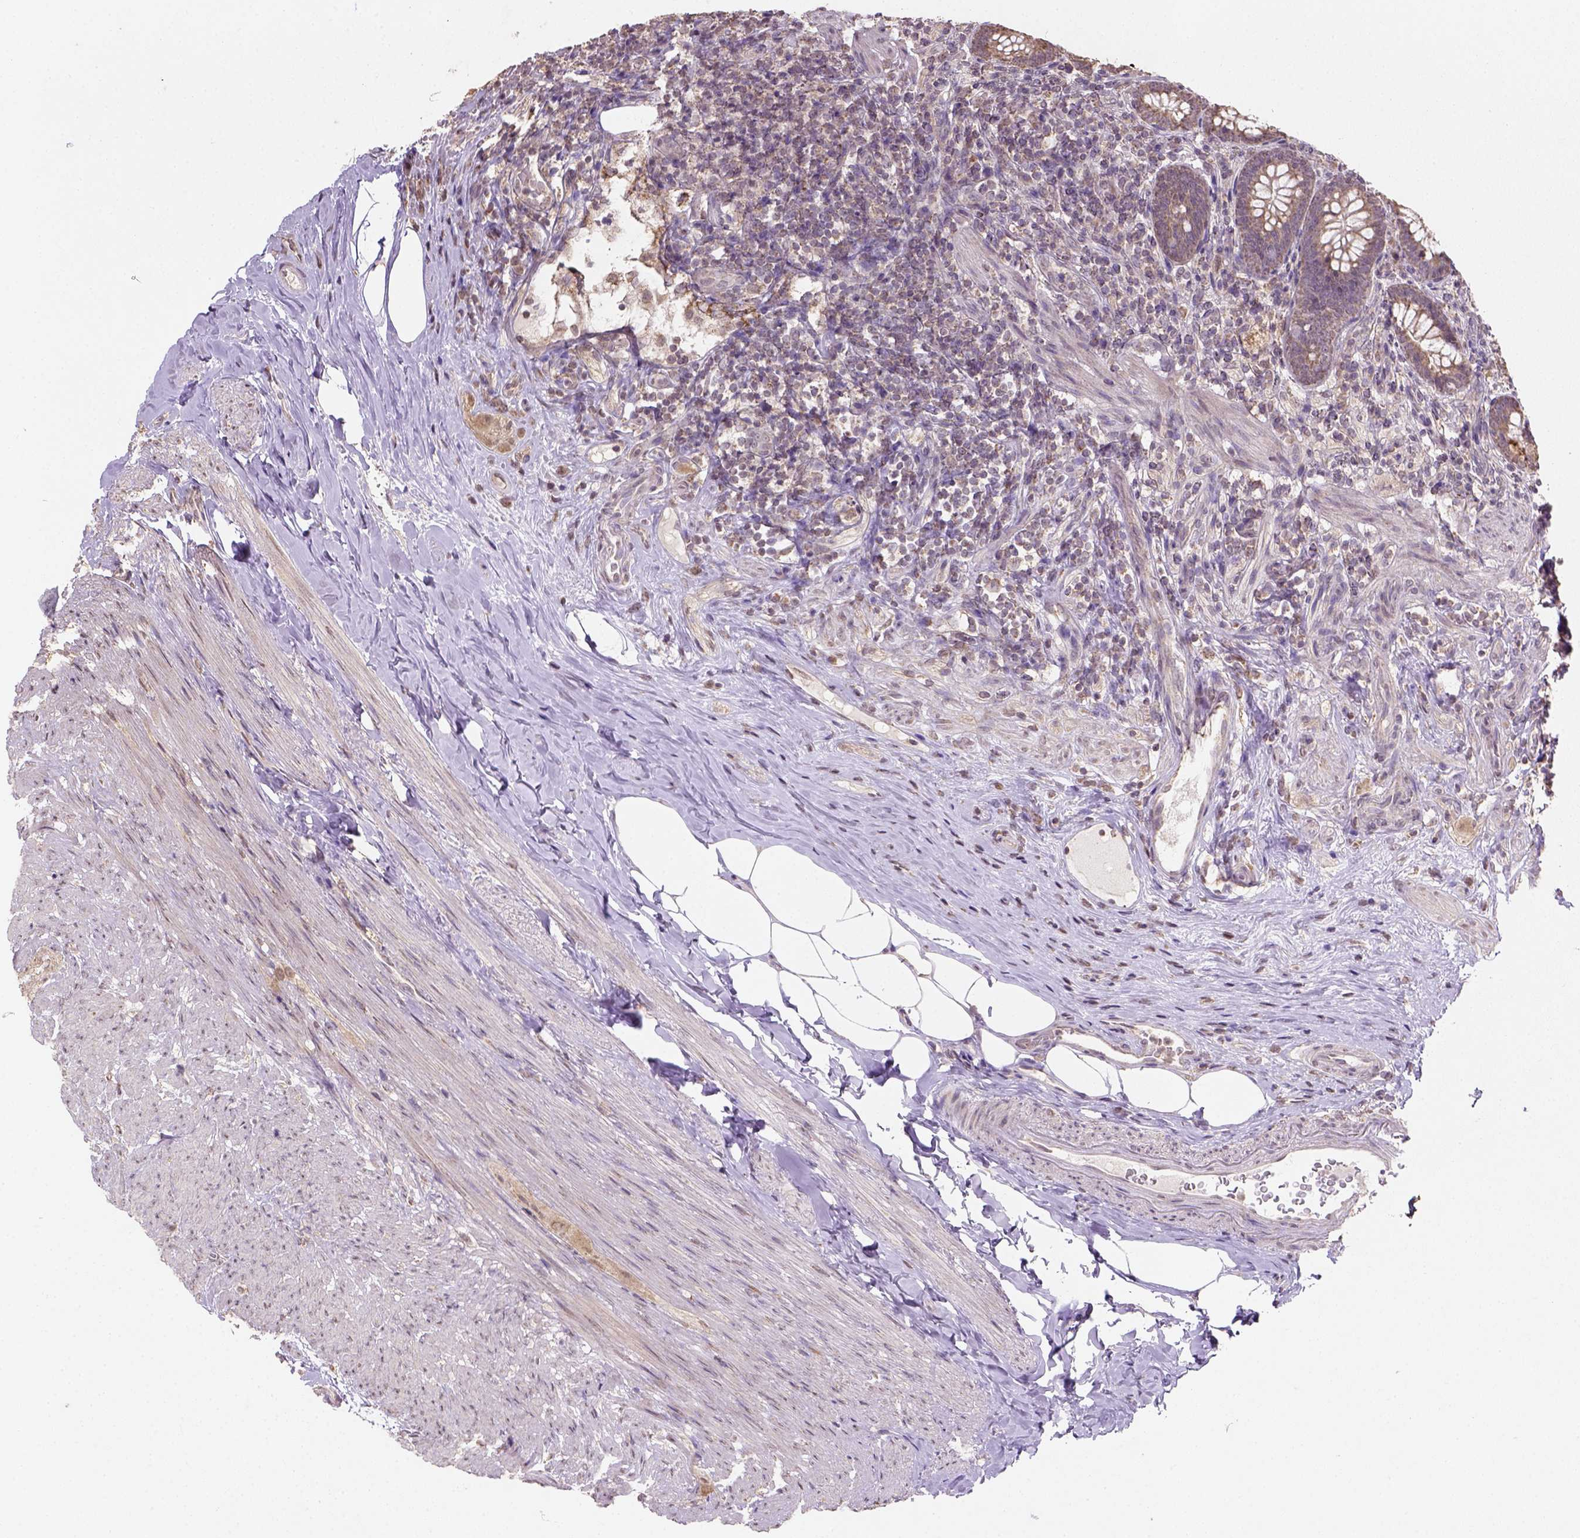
{"staining": {"intensity": "weak", "quantity": ">75%", "location": "cytoplasmic/membranous"}, "tissue": "appendix", "cell_type": "Glandular cells", "image_type": "normal", "snomed": [{"axis": "morphology", "description": "Normal tissue, NOS"}, {"axis": "topography", "description": "Appendix"}], "caption": "The photomicrograph shows staining of unremarkable appendix, revealing weak cytoplasmic/membranous protein positivity (brown color) within glandular cells.", "gene": "NUDT10", "patient": {"sex": "male", "age": 47}}